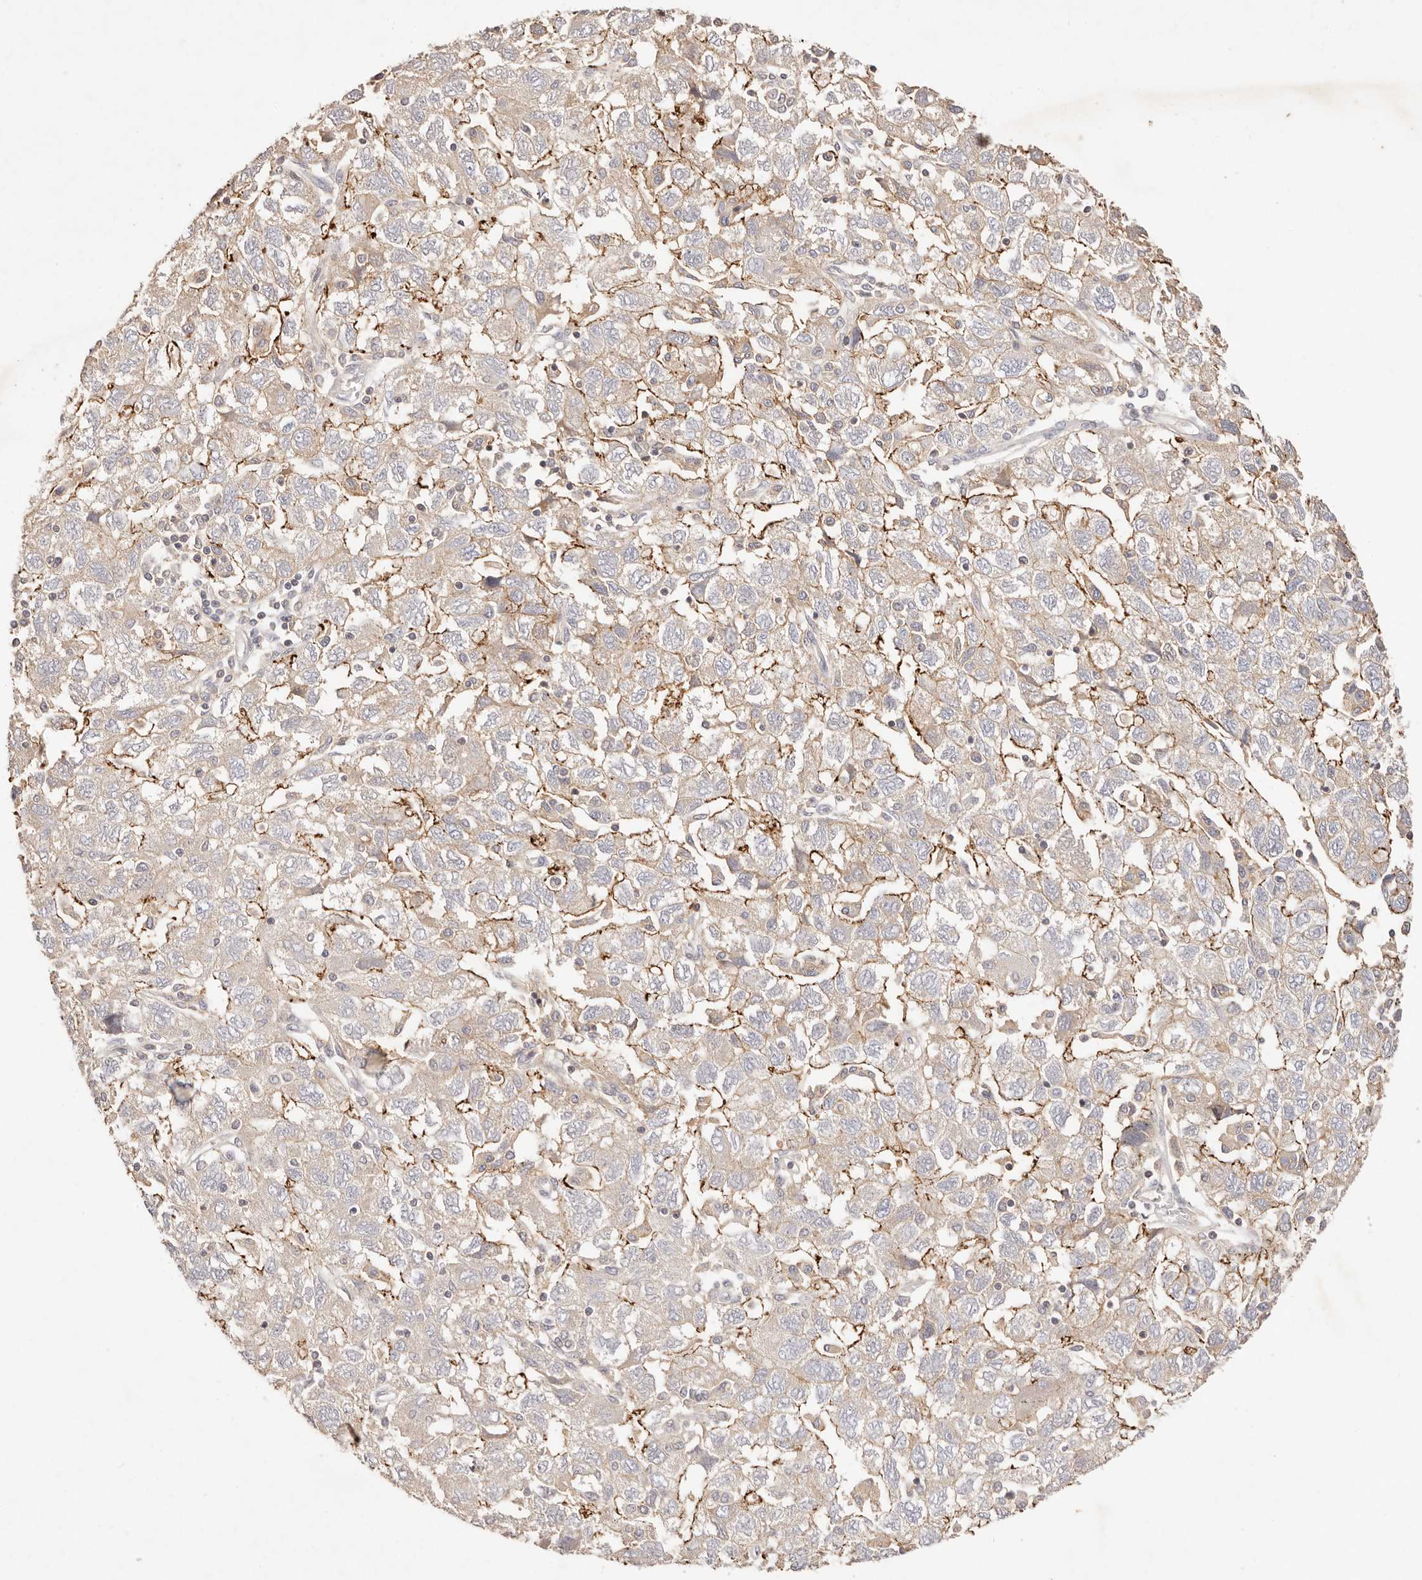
{"staining": {"intensity": "moderate", "quantity": "<25%", "location": "cytoplasmic/membranous"}, "tissue": "ovarian cancer", "cell_type": "Tumor cells", "image_type": "cancer", "snomed": [{"axis": "morphology", "description": "Carcinoma, NOS"}, {"axis": "morphology", "description": "Cystadenocarcinoma, serous, NOS"}, {"axis": "topography", "description": "Ovary"}], "caption": "A micrograph of ovarian cancer stained for a protein shows moderate cytoplasmic/membranous brown staining in tumor cells. The protein of interest is stained brown, and the nuclei are stained in blue (DAB (3,3'-diaminobenzidine) IHC with brightfield microscopy, high magnification).", "gene": "CXADR", "patient": {"sex": "female", "age": 69}}